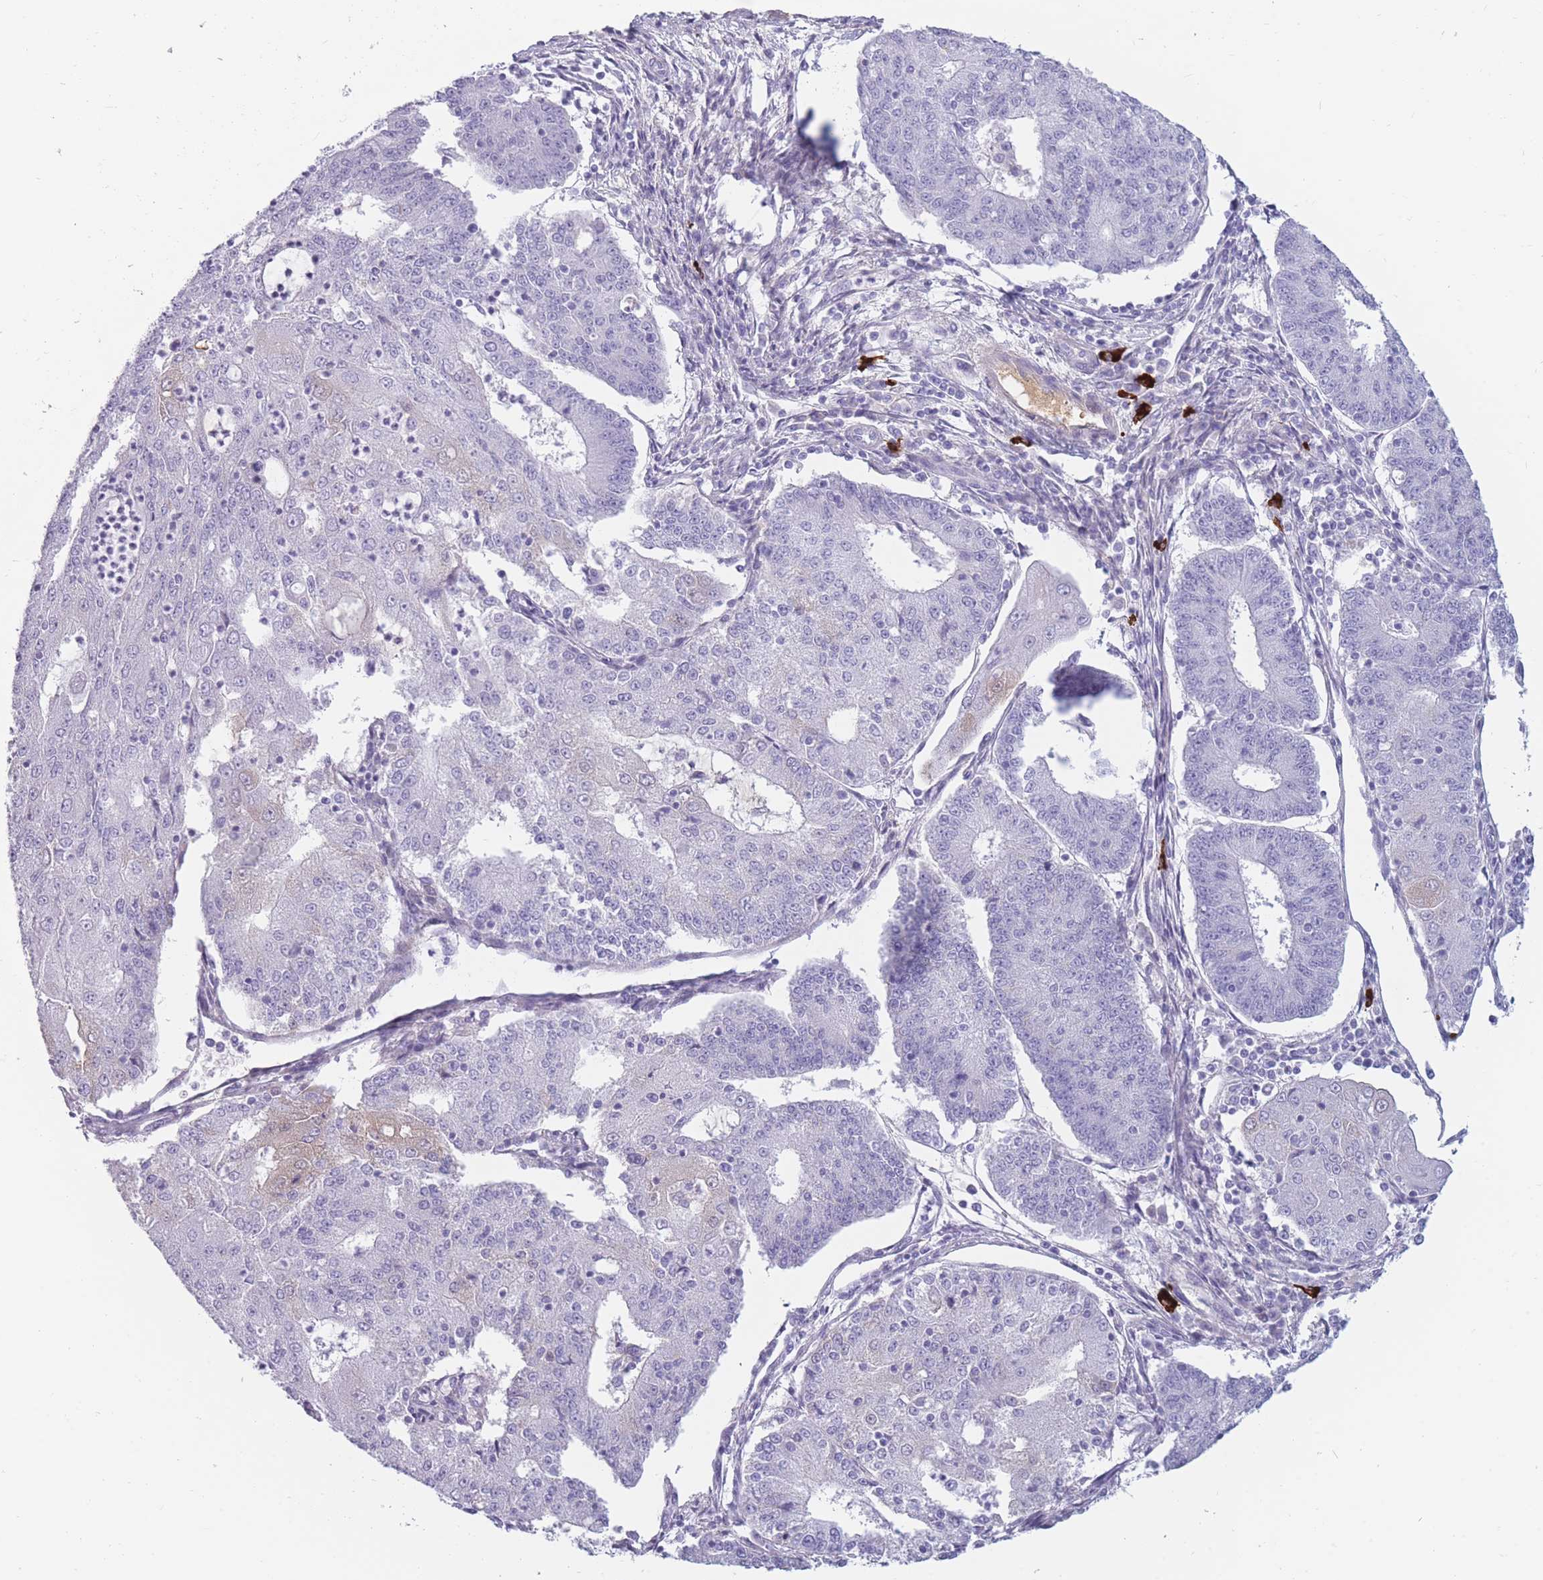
{"staining": {"intensity": "negative", "quantity": "none", "location": "none"}, "tissue": "endometrial cancer", "cell_type": "Tumor cells", "image_type": "cancer", "snomed": [{"axis": "morphology", "description": "Adenocarcinoma, NOS"}, {"axis": "topography", "description": "Endometrium"}], "caption": "This is an immunohistochemistry (IHC) image of human endometrial cancer. There is no positivity in tumor cells.", "gene": "TNFSF11", "patient": {"sex": "female", "age": 56}}